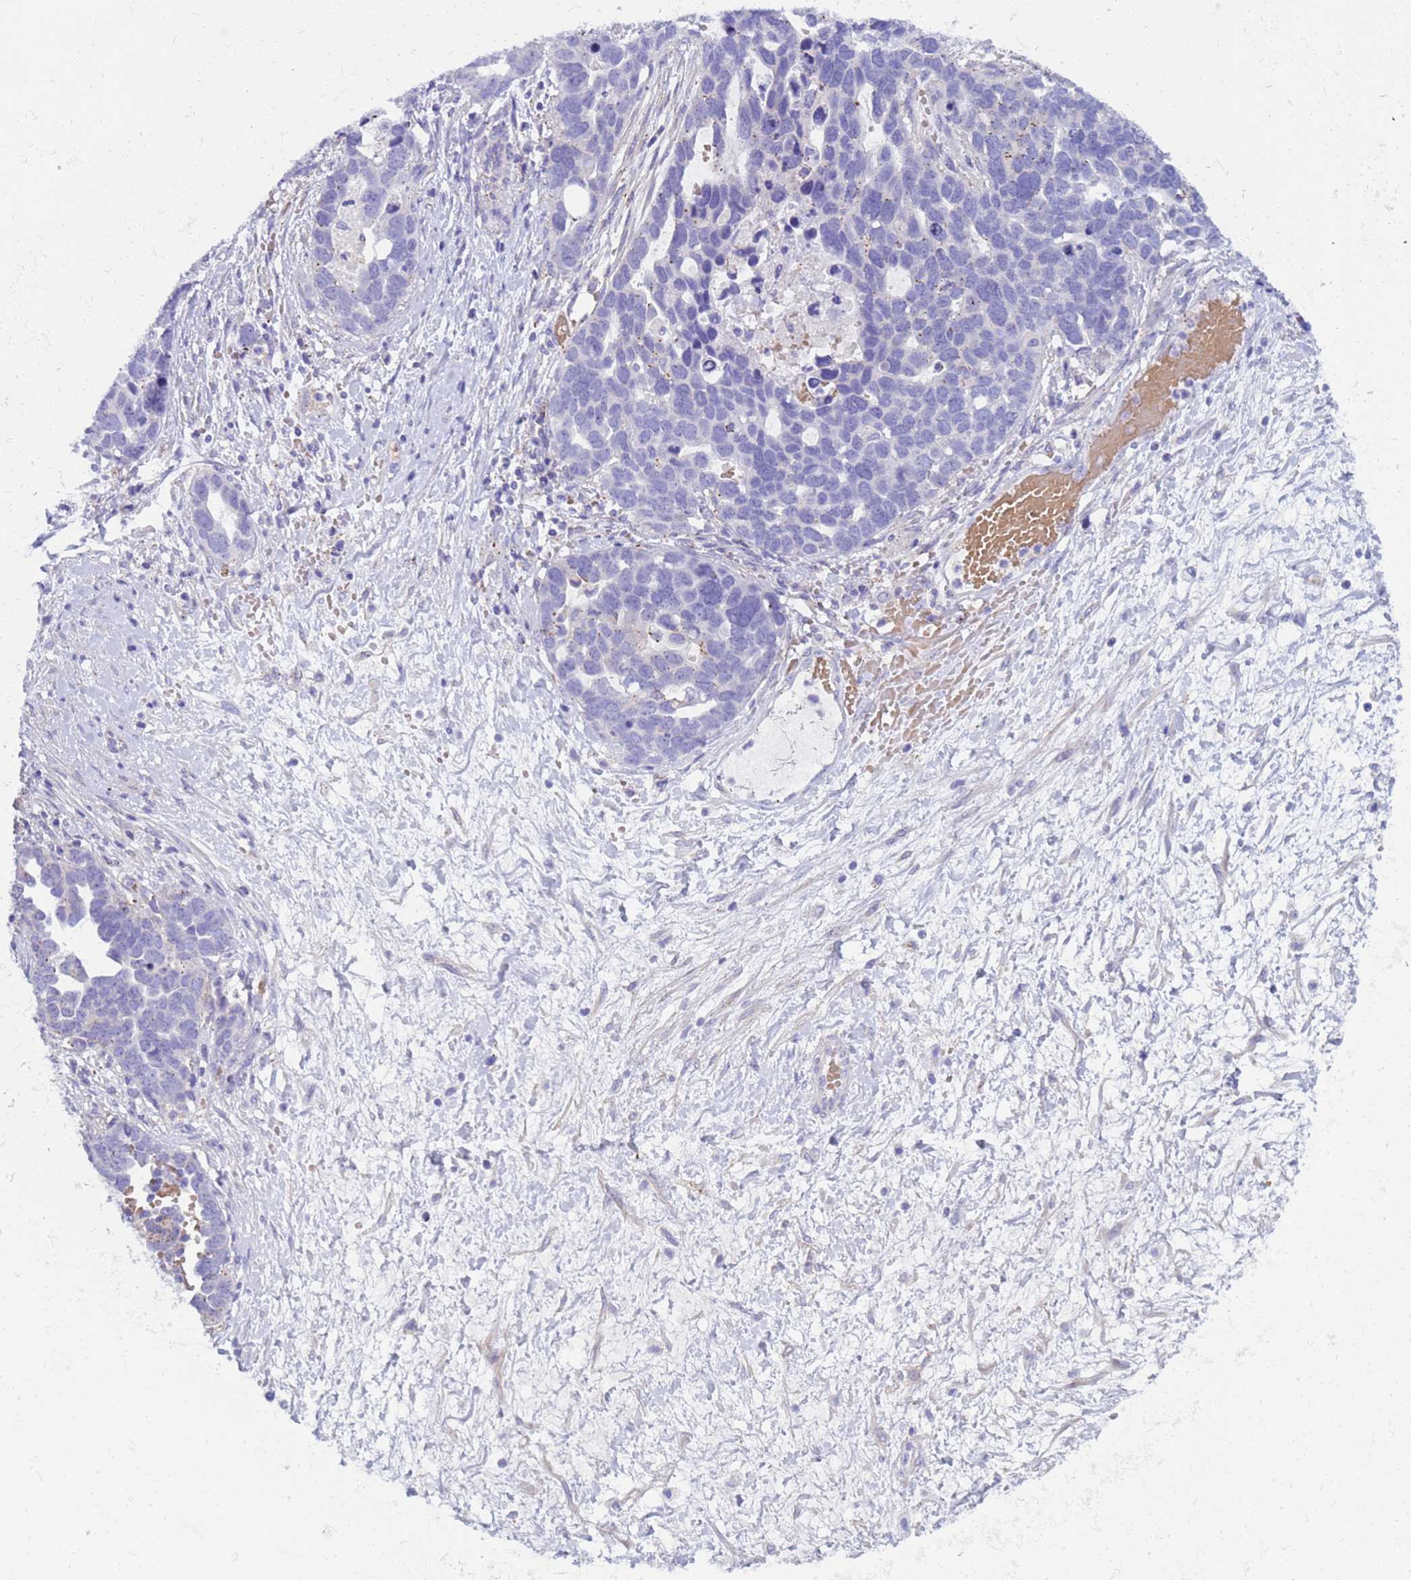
{"staining": {"intensity": "negative", "quantity": "none", "location": "none"}, "tissue": "ovarian cancer", "cell_type": "Tumor cells", "image_type": "cancer", "snomed": [{"axis": "morphology", "description": "Cystadenocarcinoma, serous, NOS"}, {"axis": "topography", "description": "Ovary"}], "caption": "This is an immunohistochemistry micrograph of human ovarian serous cystadenocarcinoma. There is no staining in tumor cells.", "gene": "KBTBD3", "patient": {"sex": "female", "age": 54}}